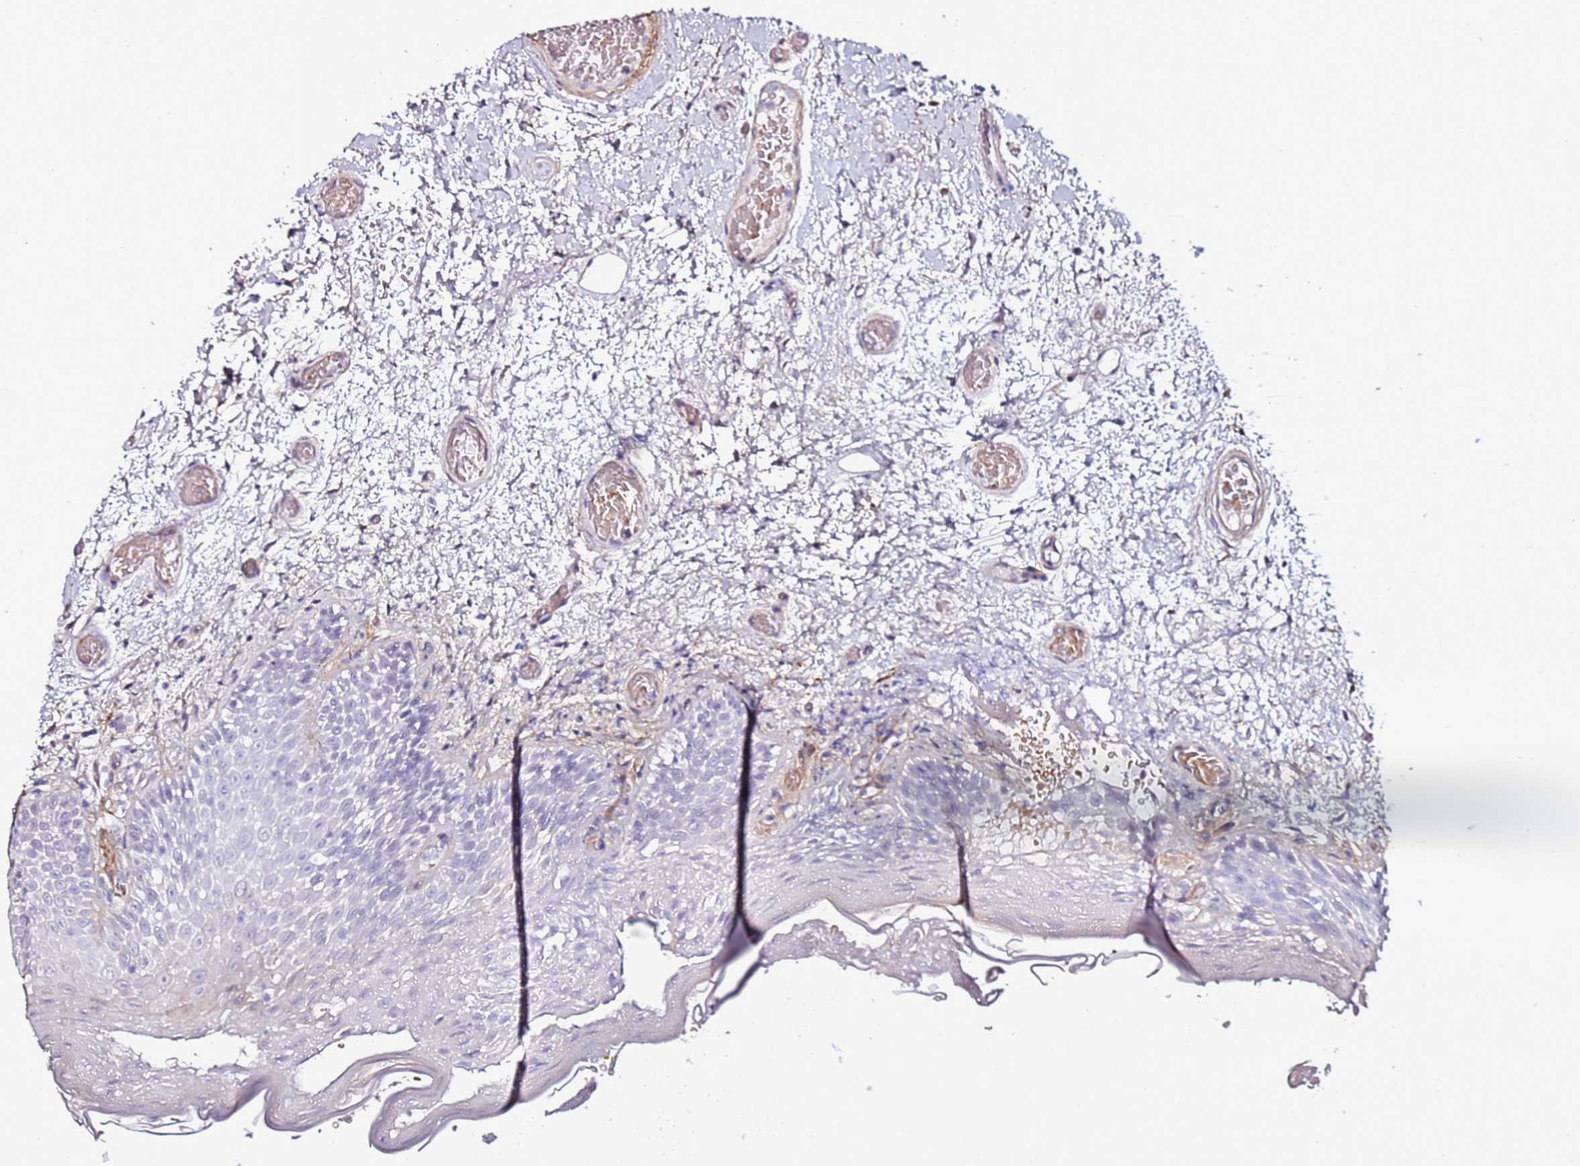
{"staining": {"intensity": "negative", "quantity": "none", "location": "none"}, "tissue": "oral mucosa", "cell_type": "Squamous epithelial cells", "image_type": "normal", "snomed": [{"axis": "morphology", "description": "Normal tissue, NOS"}, {"axis": "morphology", "description": "Squamous cell carcinoma, NOS"}, {"axis": "topography", "description": "Oral tissue"}, {"axis": "topography", "description": "Tounge, NOS"}, {"axis": "topography", "description": "Head-Neck"}], "caption": "This is a photomicrograph of immunohistochemistry staining of normal oral mucosa, which shows no expression in squamous epithelial cells. (Immunohistochemistry (ihc), brightfield microscopy, high magnification).", "gene": "C3orf80", "patient": {"sex": "male", "age": 76}}